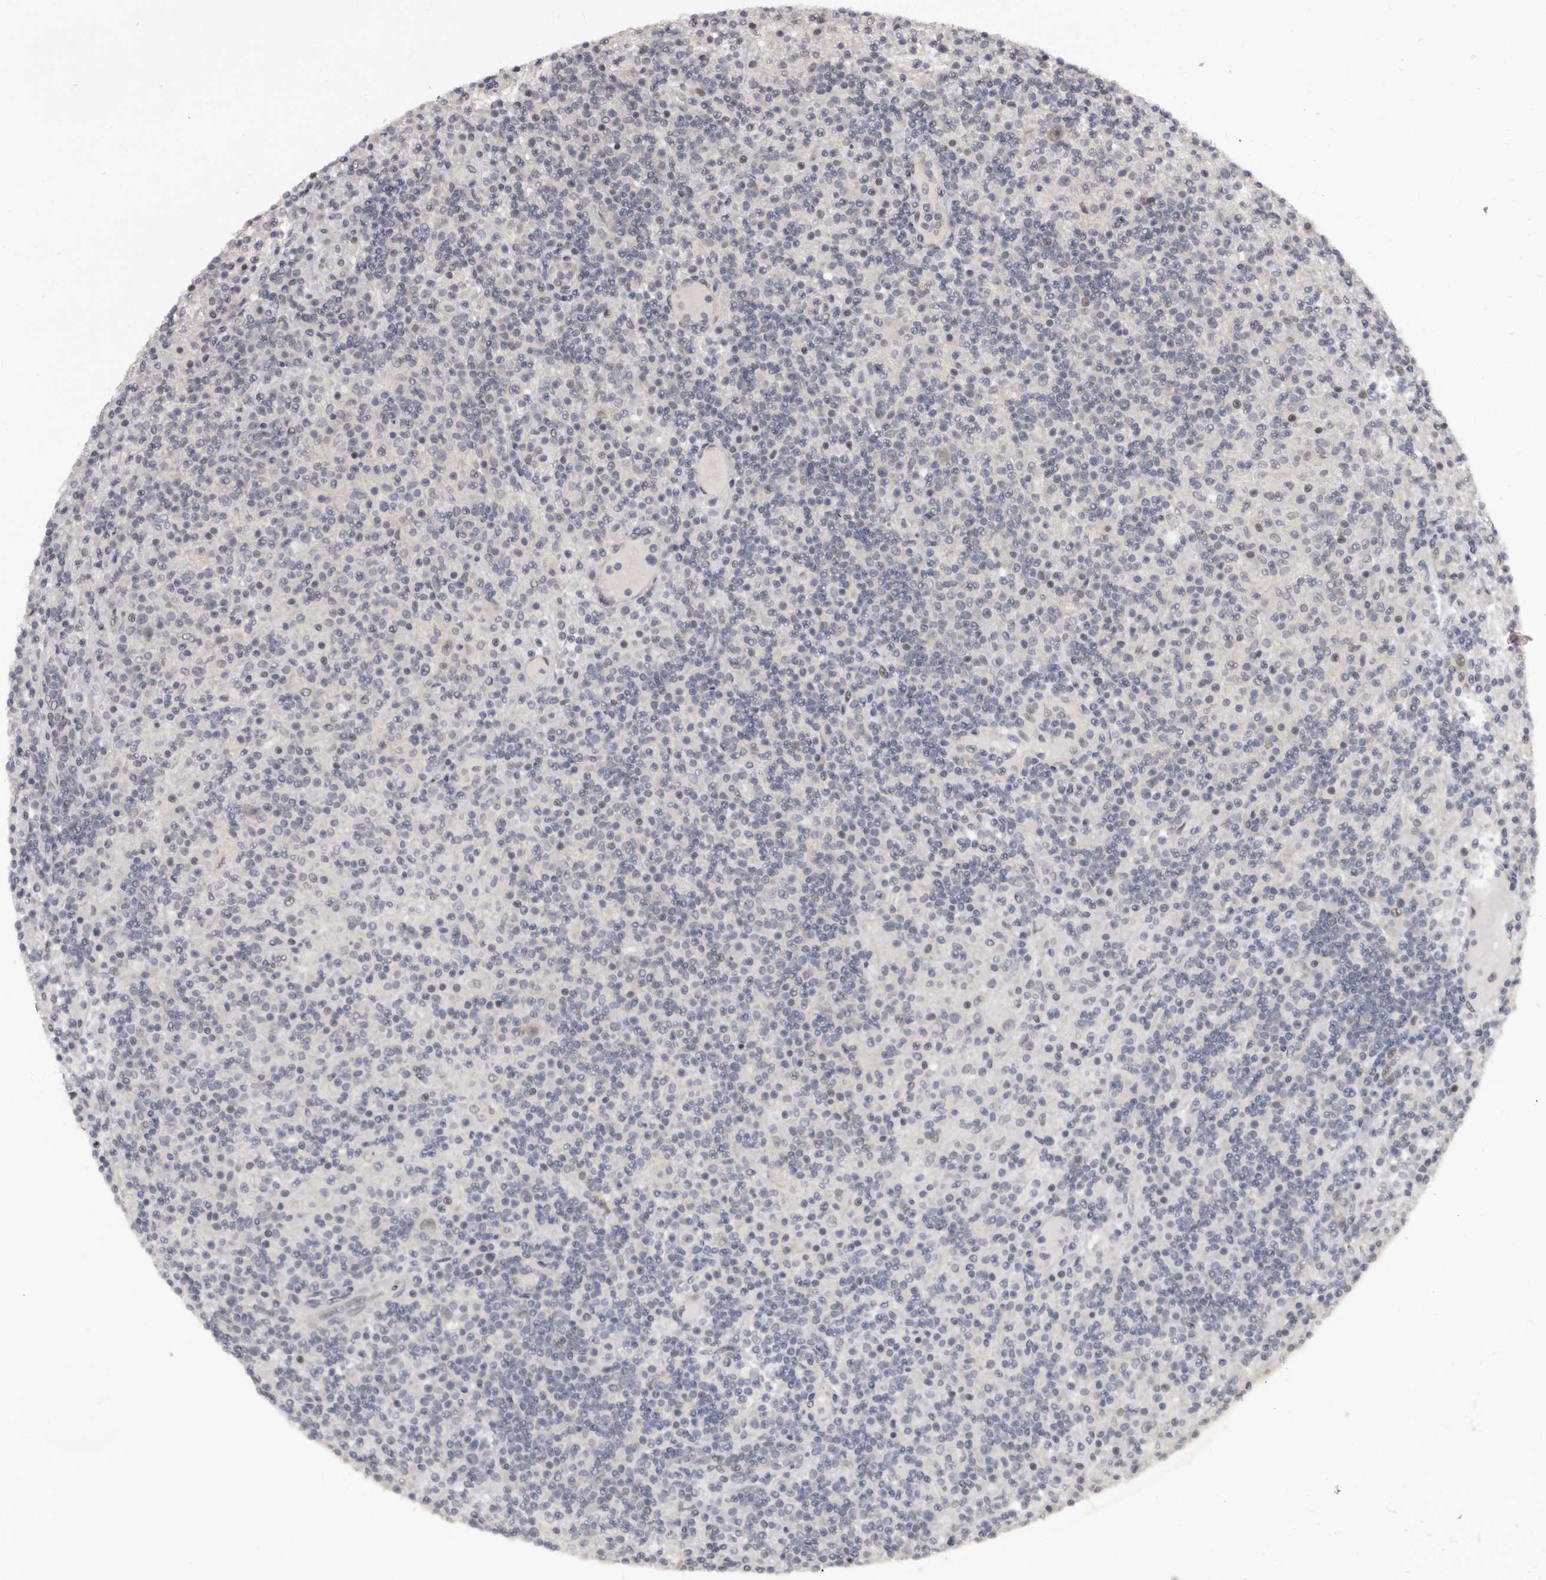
{"staining": {"intensity": "weak", "quantity": "25%-75%", "location": "nuclear"}, "tissue": "lymphoma", "cell_type": "Tumor cells", "image_type": "cancer", "snomed": [{"axis": "morphology", "description": "Hodgkin's disease, NOS"}, {"axis": "topography", "description": "Lymph node"}], "caption": "Immunohistochemical staining of human lymphoma shows low levels of weak nuclear staining in about 25%-75% of tumor cells.", "gene": "TBC1D22B", "patient": {"sex": "male", "age": 70}}